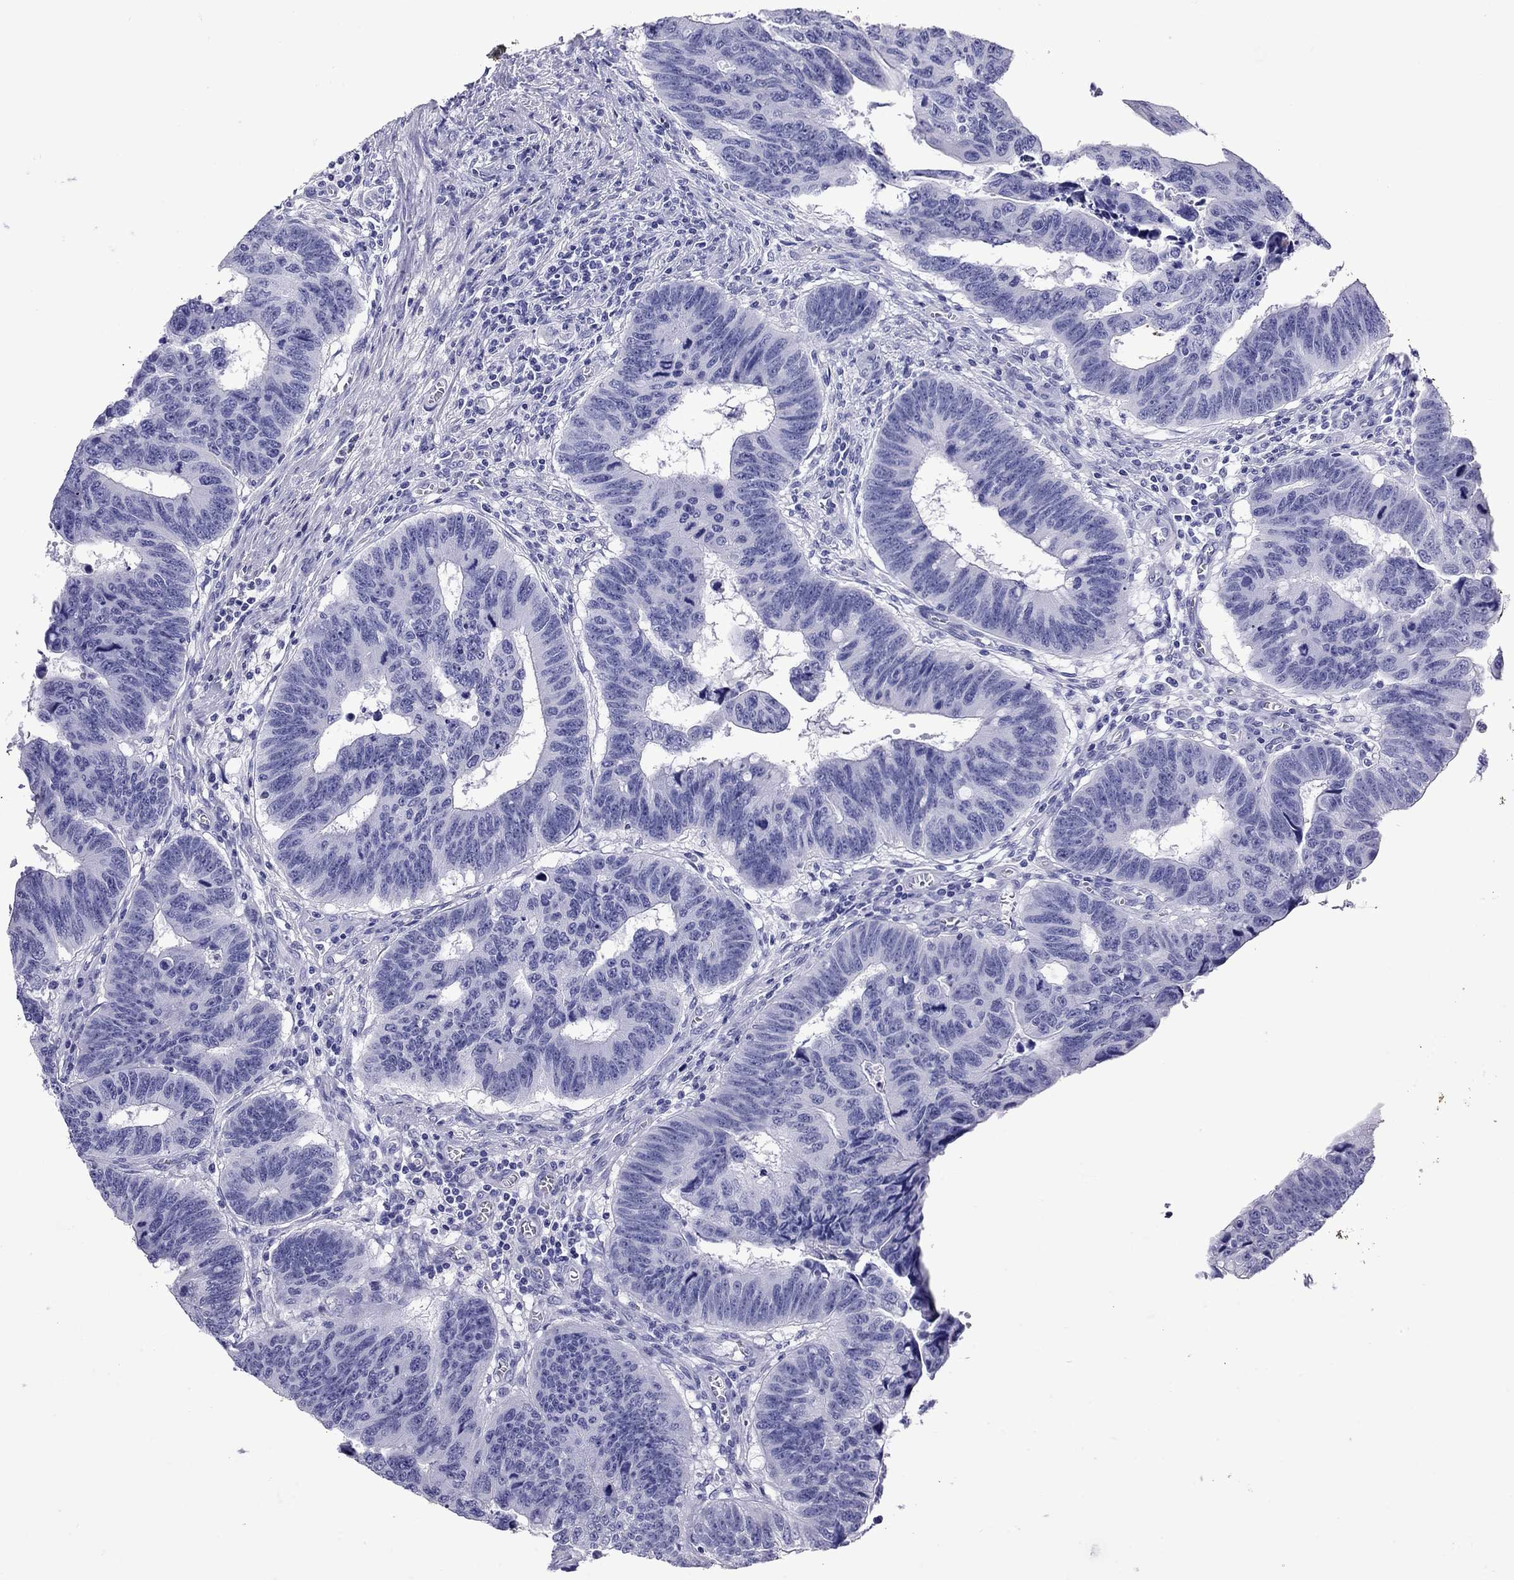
{"staining": {"intensity": "negative", "quantity": "none", "location": "none"}, "tissue": "colorectal cancer", "cell_type": "Tumor cells", "image_type": "cancer", "snomed": [{"axis": "morphology", "description": "Adenocarcinoma, NOS"}, {"axis": "topography", "description": "Appendix"}, {"axis": "topography", "description": "Colon"}, {"axis": "topography", "description": "Cecum"}, {"axis": "topography", "description": "Colon asc"}], "caption": "Image shows no protein staining in tumor cells of colorectal adenocarcinoma tissue. The staining was performed using DAB (3,3'-diaminobenzidine) to visualize the protein expression in brown, while the nuclei were stained in blue with hematoxylin (Magnification: 20x).", "gene": "GRIA2", "patient": {"sex": "female", "age": 85}}